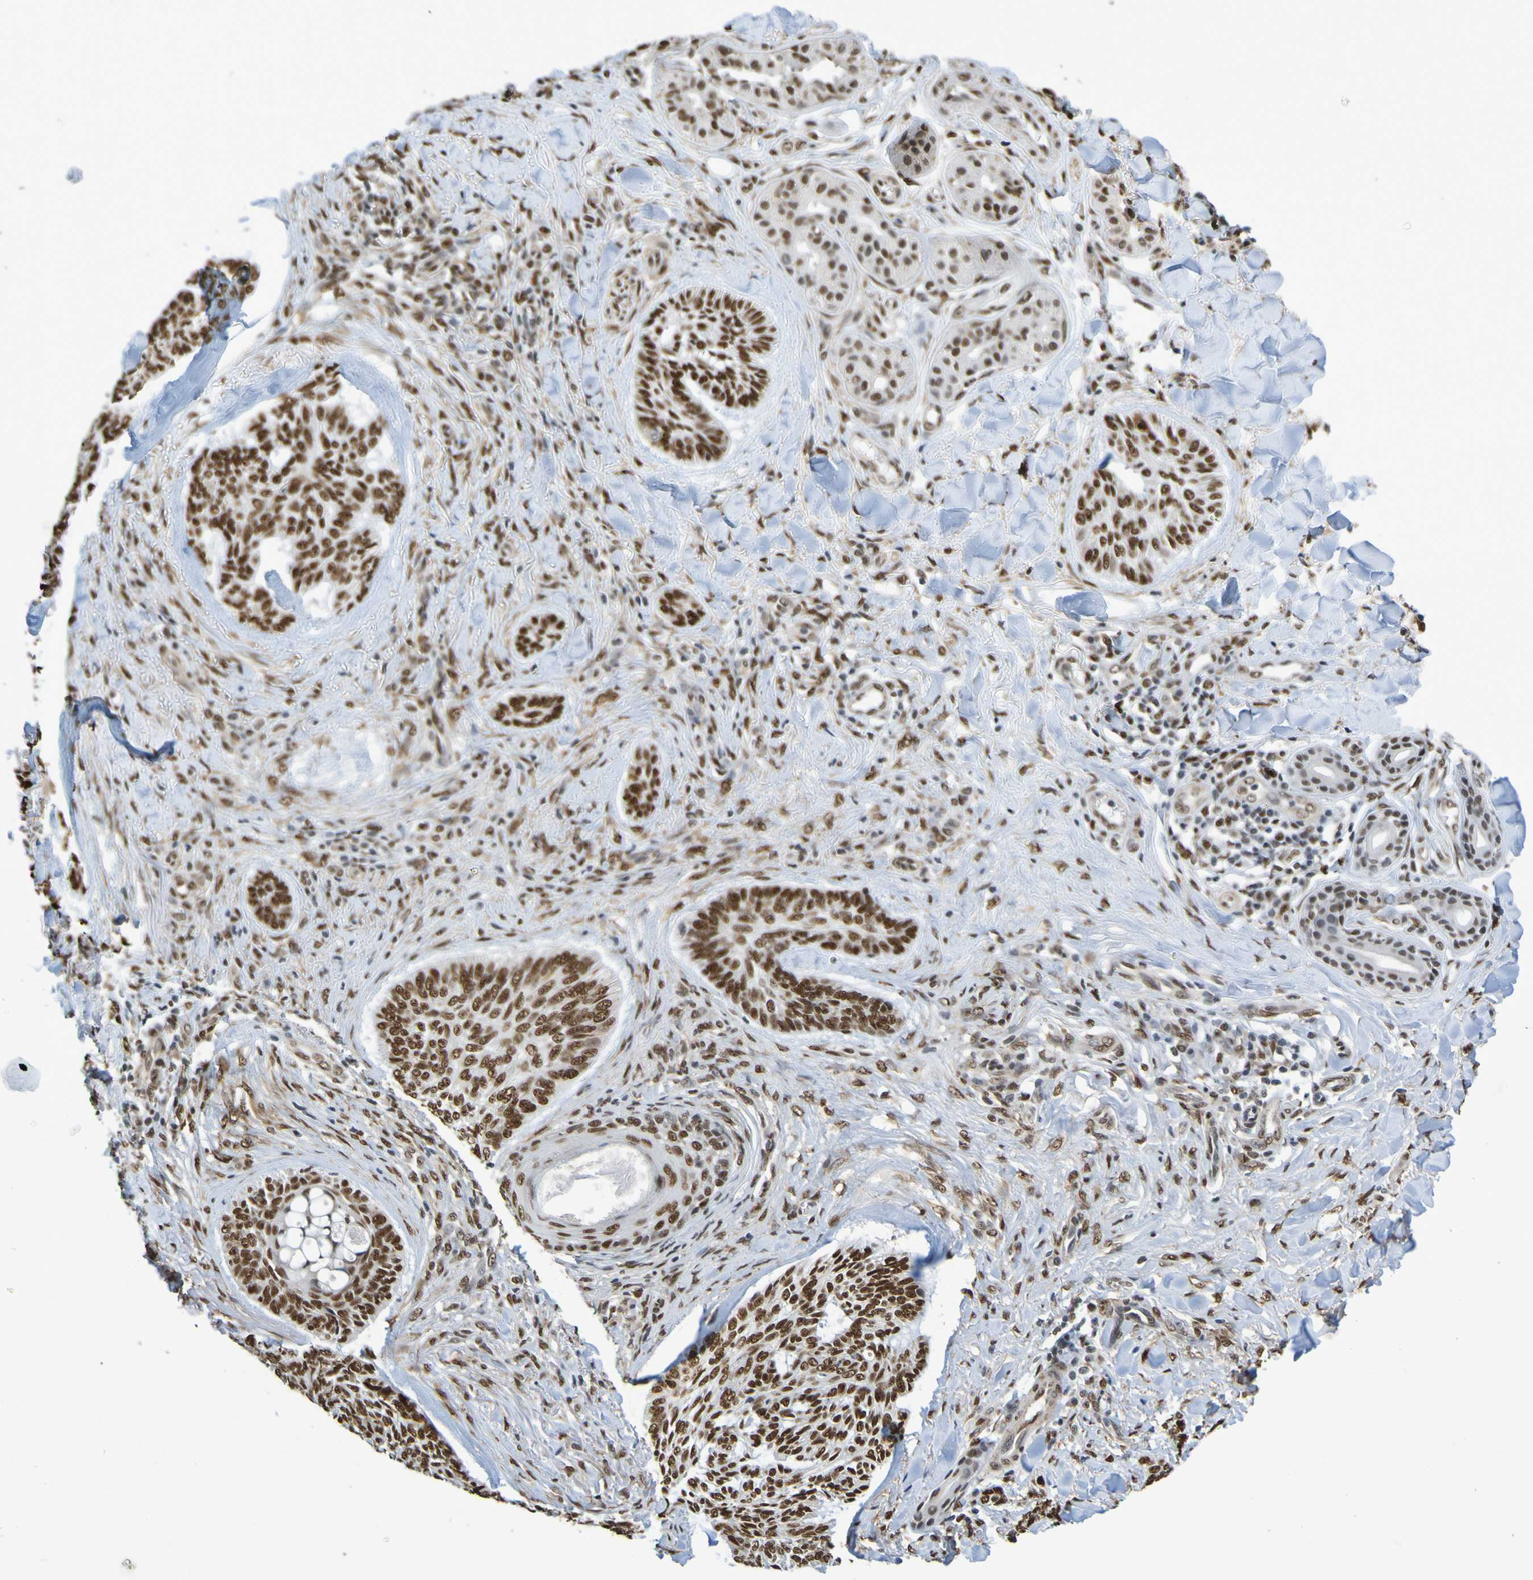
{"staining": {"intensity": "strong", "quantity": ">75%", "location": "nuclear"}, "tissue": "skin cancer", "cell_type": "Tumor cells", "image_type": "cancer", "snomed": [{"axis": "morphology", "description": "Basal cell carcinoma"}, {"axis": "topography", "description": "Skin"}], "caption": "IHC micrograph of skin cancer stained for a protein (brown), which demonstrates high levels of strong nuclear staining in approximately >75% of tumor cells.", "gene": "HDAC2", "patient": {"sex": "male", "age": 43}}